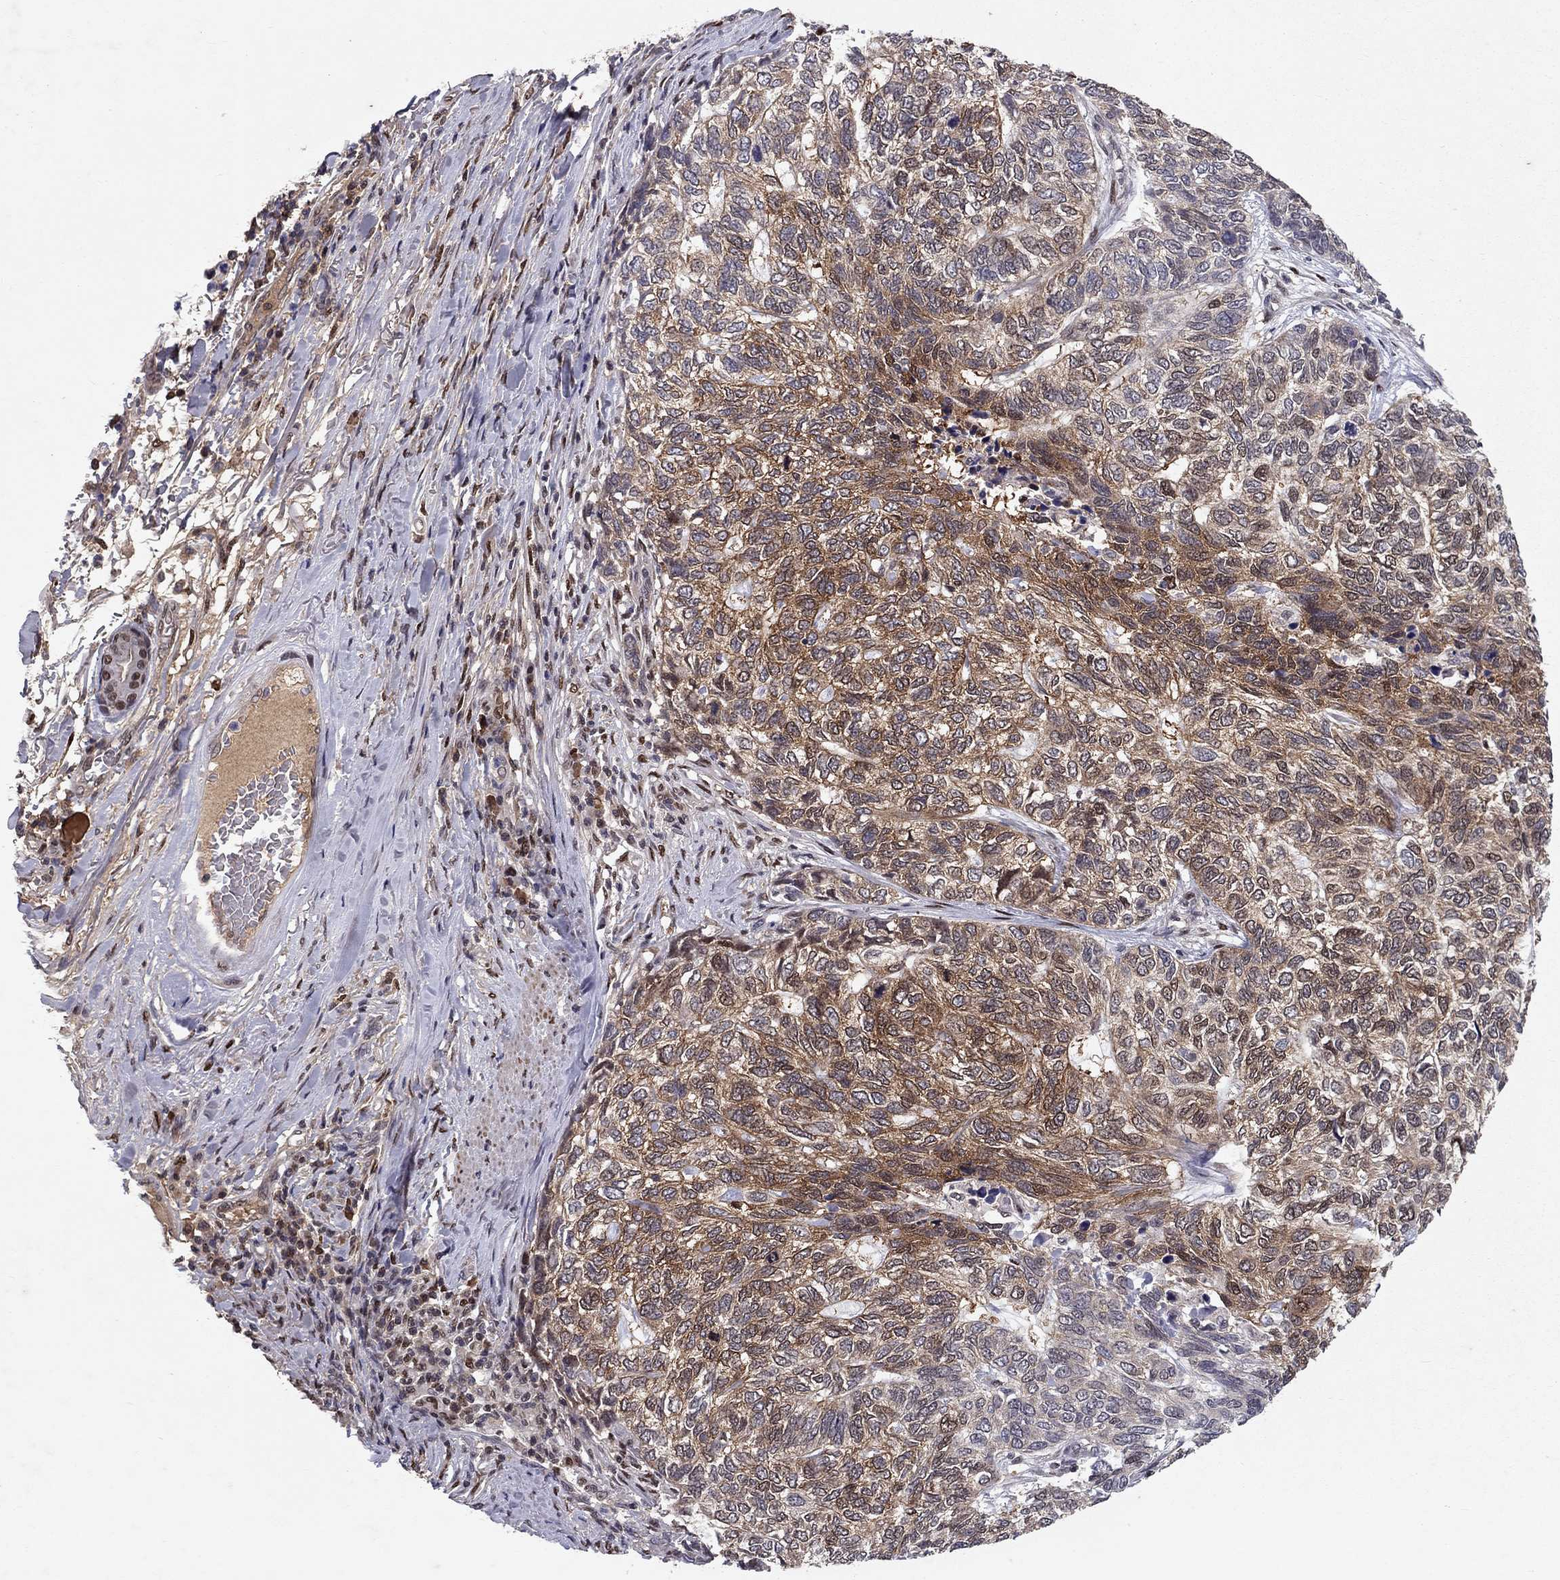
{"staining": {"intensity": "moderate", "quantity": "25%-75%", "location": "cytoplasmic/membranous"}, "tissue": "skin cancer", "cell_type": "Tumor cells", "image_type": "cancer", "snomed": [{"axis": "morphology", "description": "Basal cell carcinoma"}, {"axis": "topography", "description": "Skin"}], "caption": "Tumor cells display moderate cytoplasmic/membranous positivity in about 25%-75% of cells in skin cancer.", "gene": "CRTC1", "patient": {"sex": "female", "age": 65}}